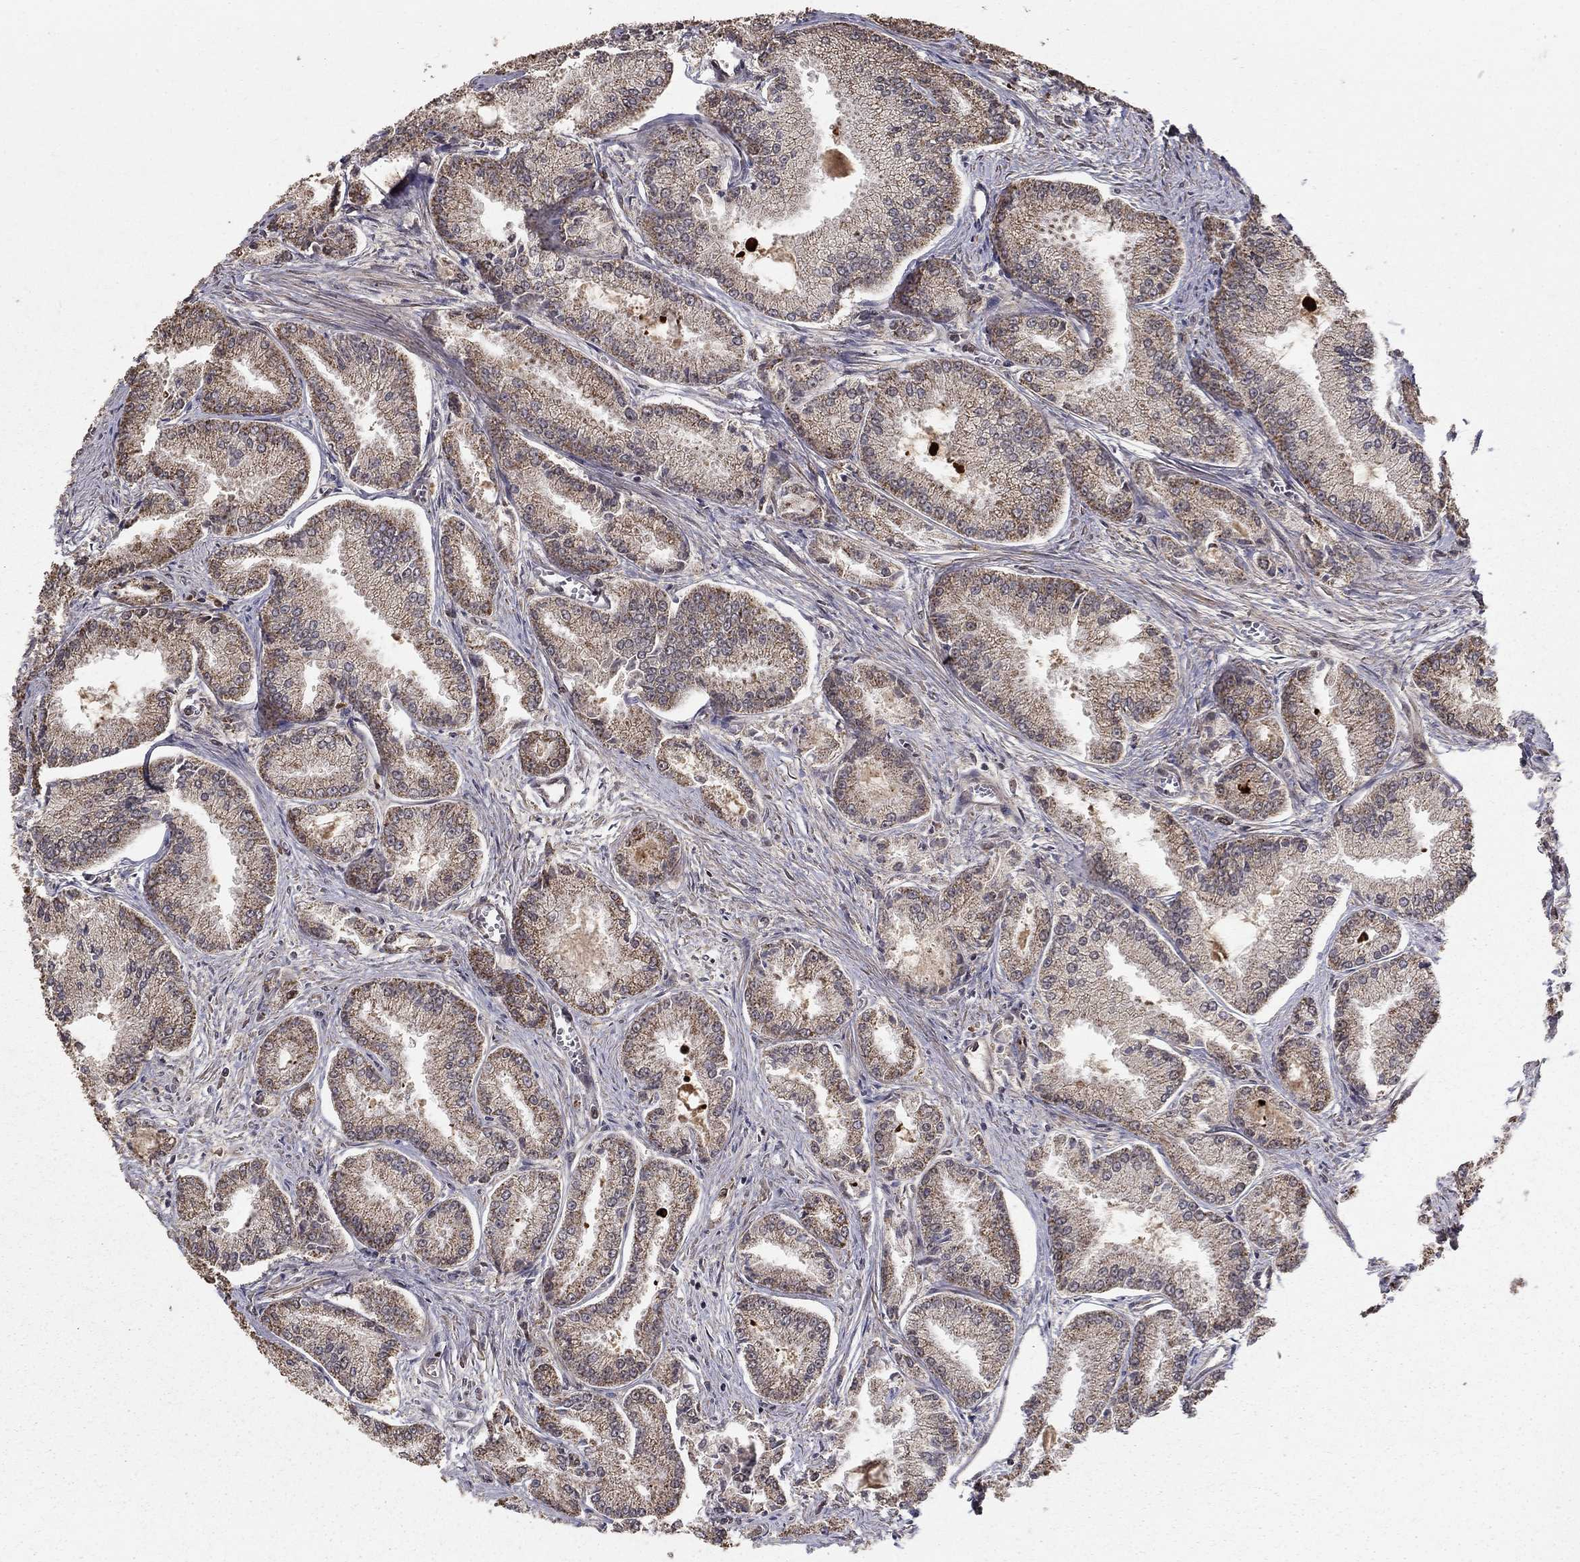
{"staining": {"intensity": "moderate", "quantity": "25%-75%", "location": "cytoplasmic/membranous"}, "tissue": "prostate cancer", "cell_type": "Tumor cells", "image_type": "cancer", "snomed": [{"axis": "morphology", "description": "Adenocarcinoma, NOS"}, {"axis": "morphology", "description": "Adenocarcinoma, High grade"}, {"axis": "topography", "description": "Prostate"}], "caption": "Protein positivity by immunohistochemistry demonstrates moderate cytoplasmic/membranous expression in about 25%-75% of tumor cells in prostate adenocarcinoma (high-grade).", "gene": "ACOT13", "patient": {"sex": "male", "age": 70}}